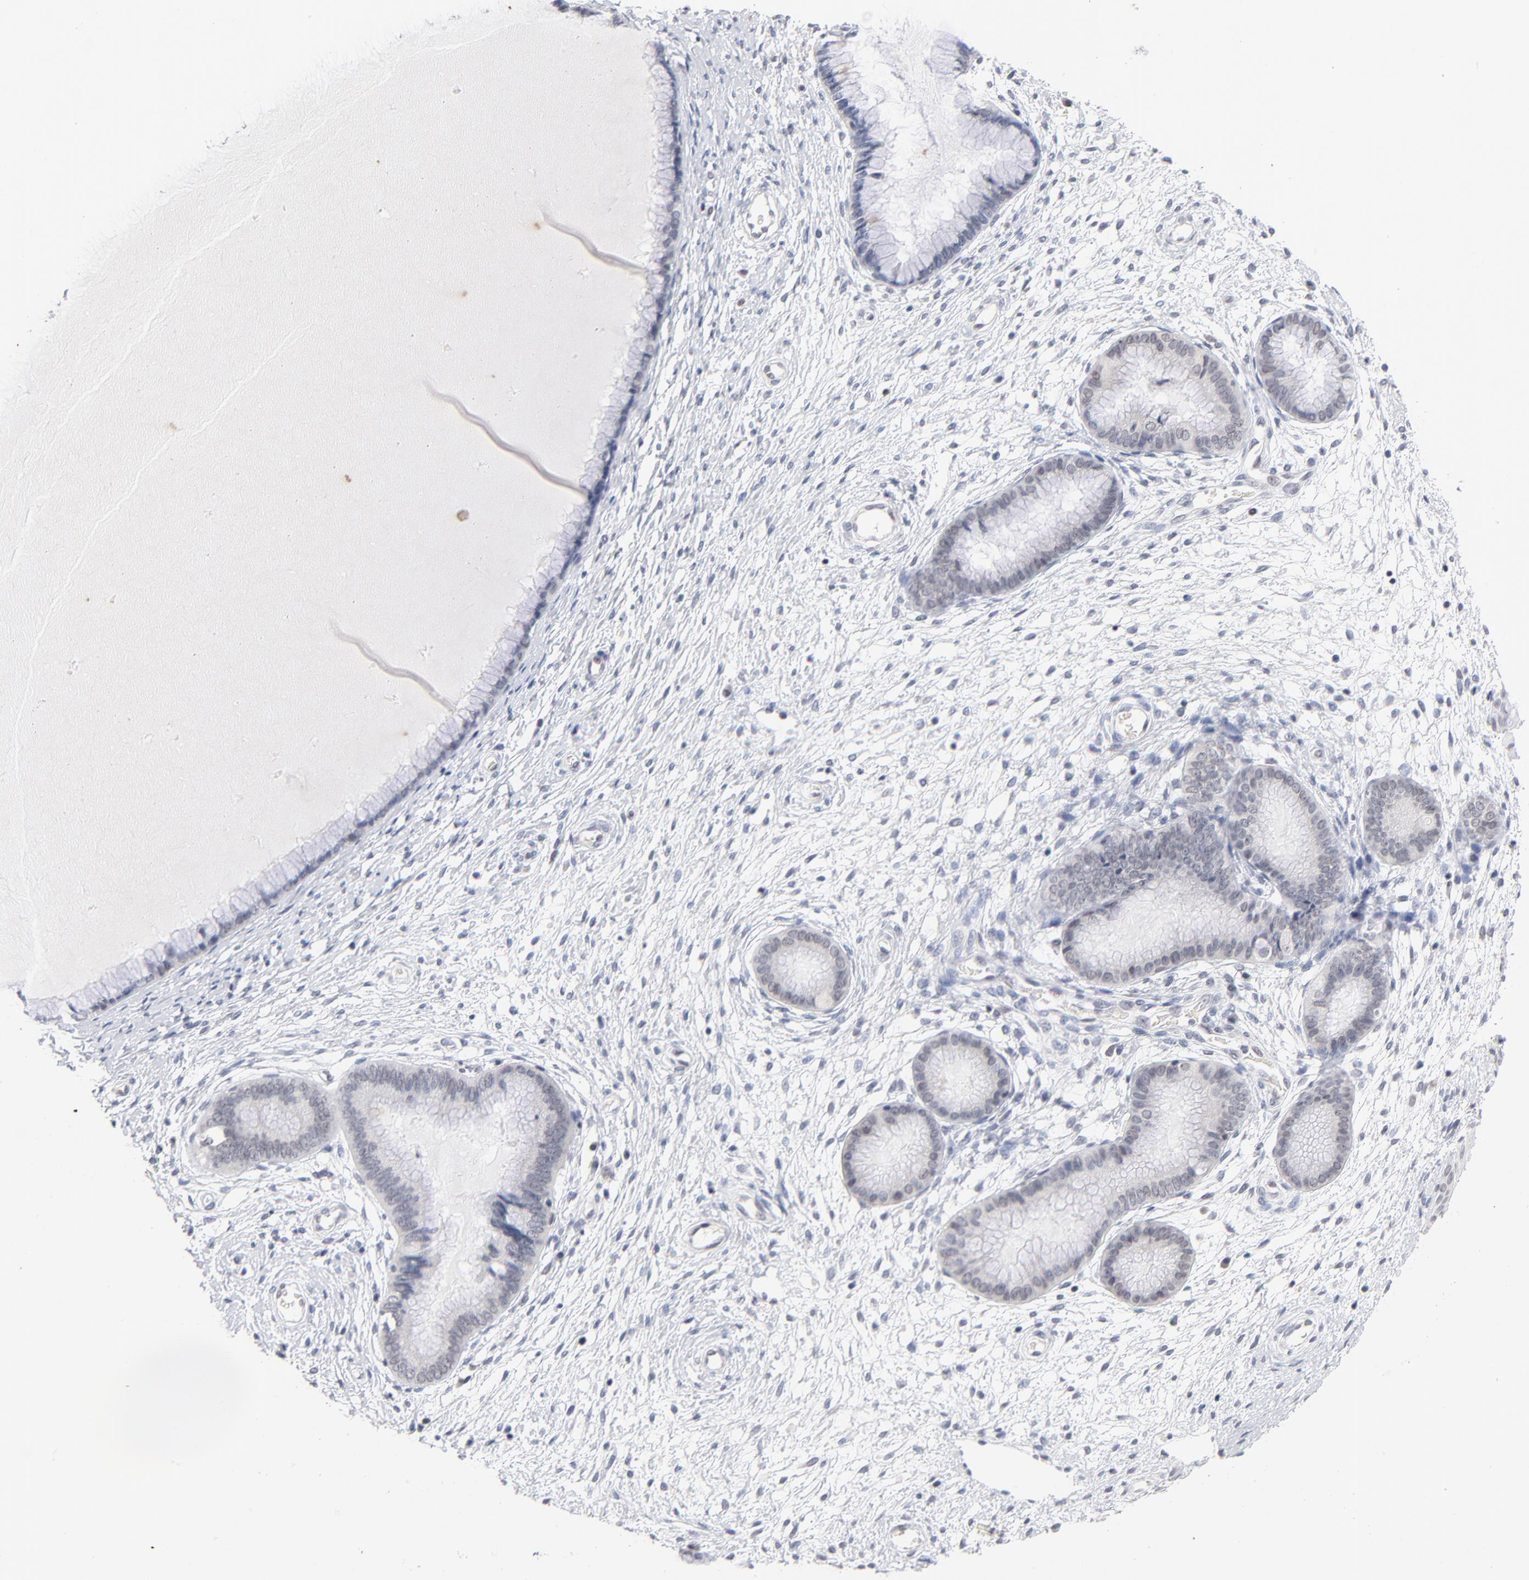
{"staining": {"intensity": "weak", "quantity": "<25%", "location": "nuclear"}, "tissue": "cervix", "cell_type": "Glandular cells", "image_type": "normal", "snomed": [{"axis": "morphology", "description": "Normal tissue, NOS"}, {"axis": "topography", "description": "Cervix"}], "caption": "Immunohistochemistry (IHC) histopathology image of normal cervix: human cervix stained with DAB displays no significant protein positivity in glandular cells.", "gene": "ORC2", "patient": {"sex": "female", "age": 55}}